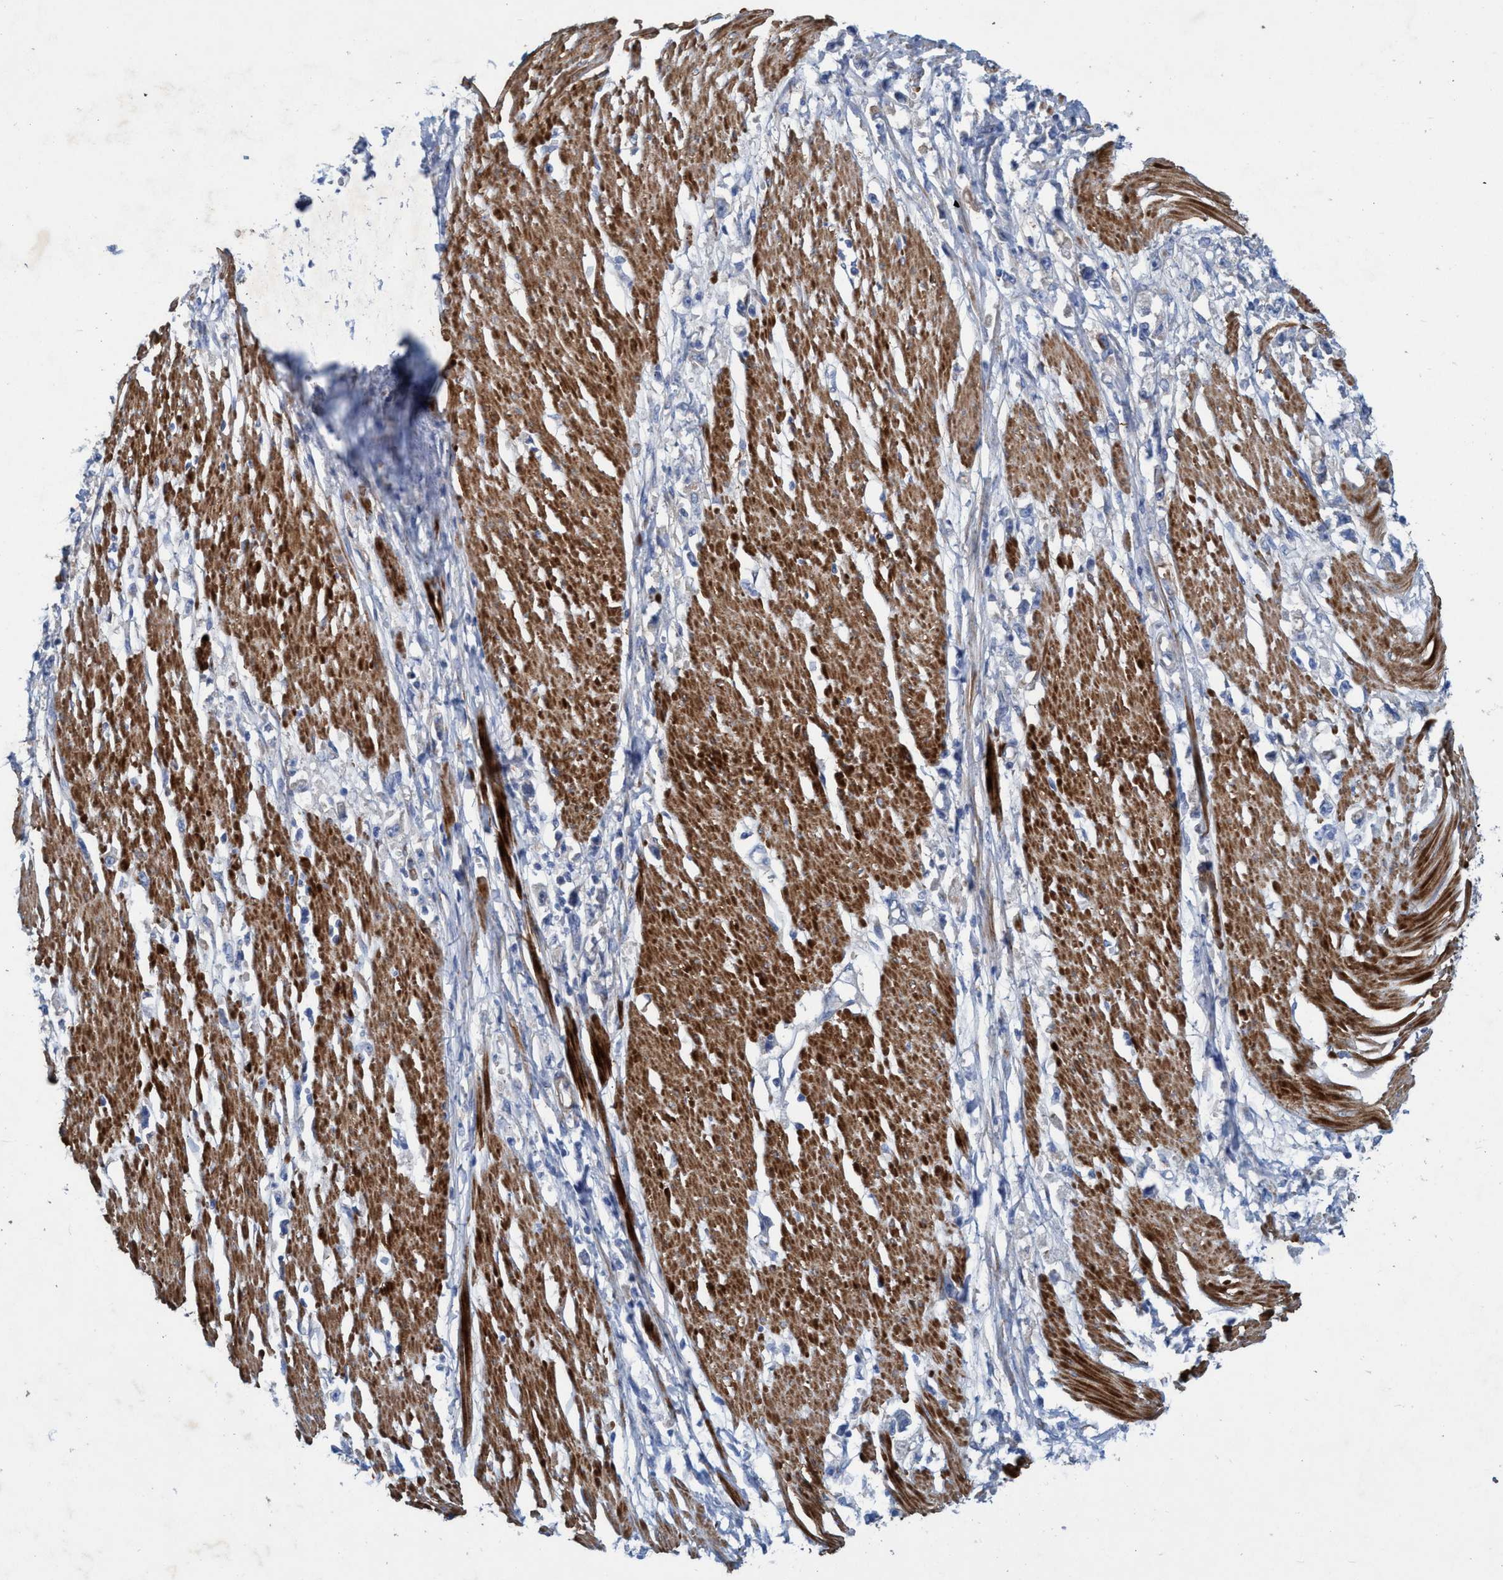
{"staining": {"intensity": "weak", "quantity": "<25%", "location": "cytoplasmic/membranous"}, "tissue": "stomach cancer", "cell_type": "Tumor cells", "image_type": "cancer", "snomed": [{"axis": "morphology", "description": "Adenocarcinoma, NOS"}, {"axis": "topography", "description": "Stomach"}], "caption": "There is no significant staining in tumor cells of stomach adenocarcinoma.", "gene": "GULP1", "patient": {"sex": "female", "age": 59}}